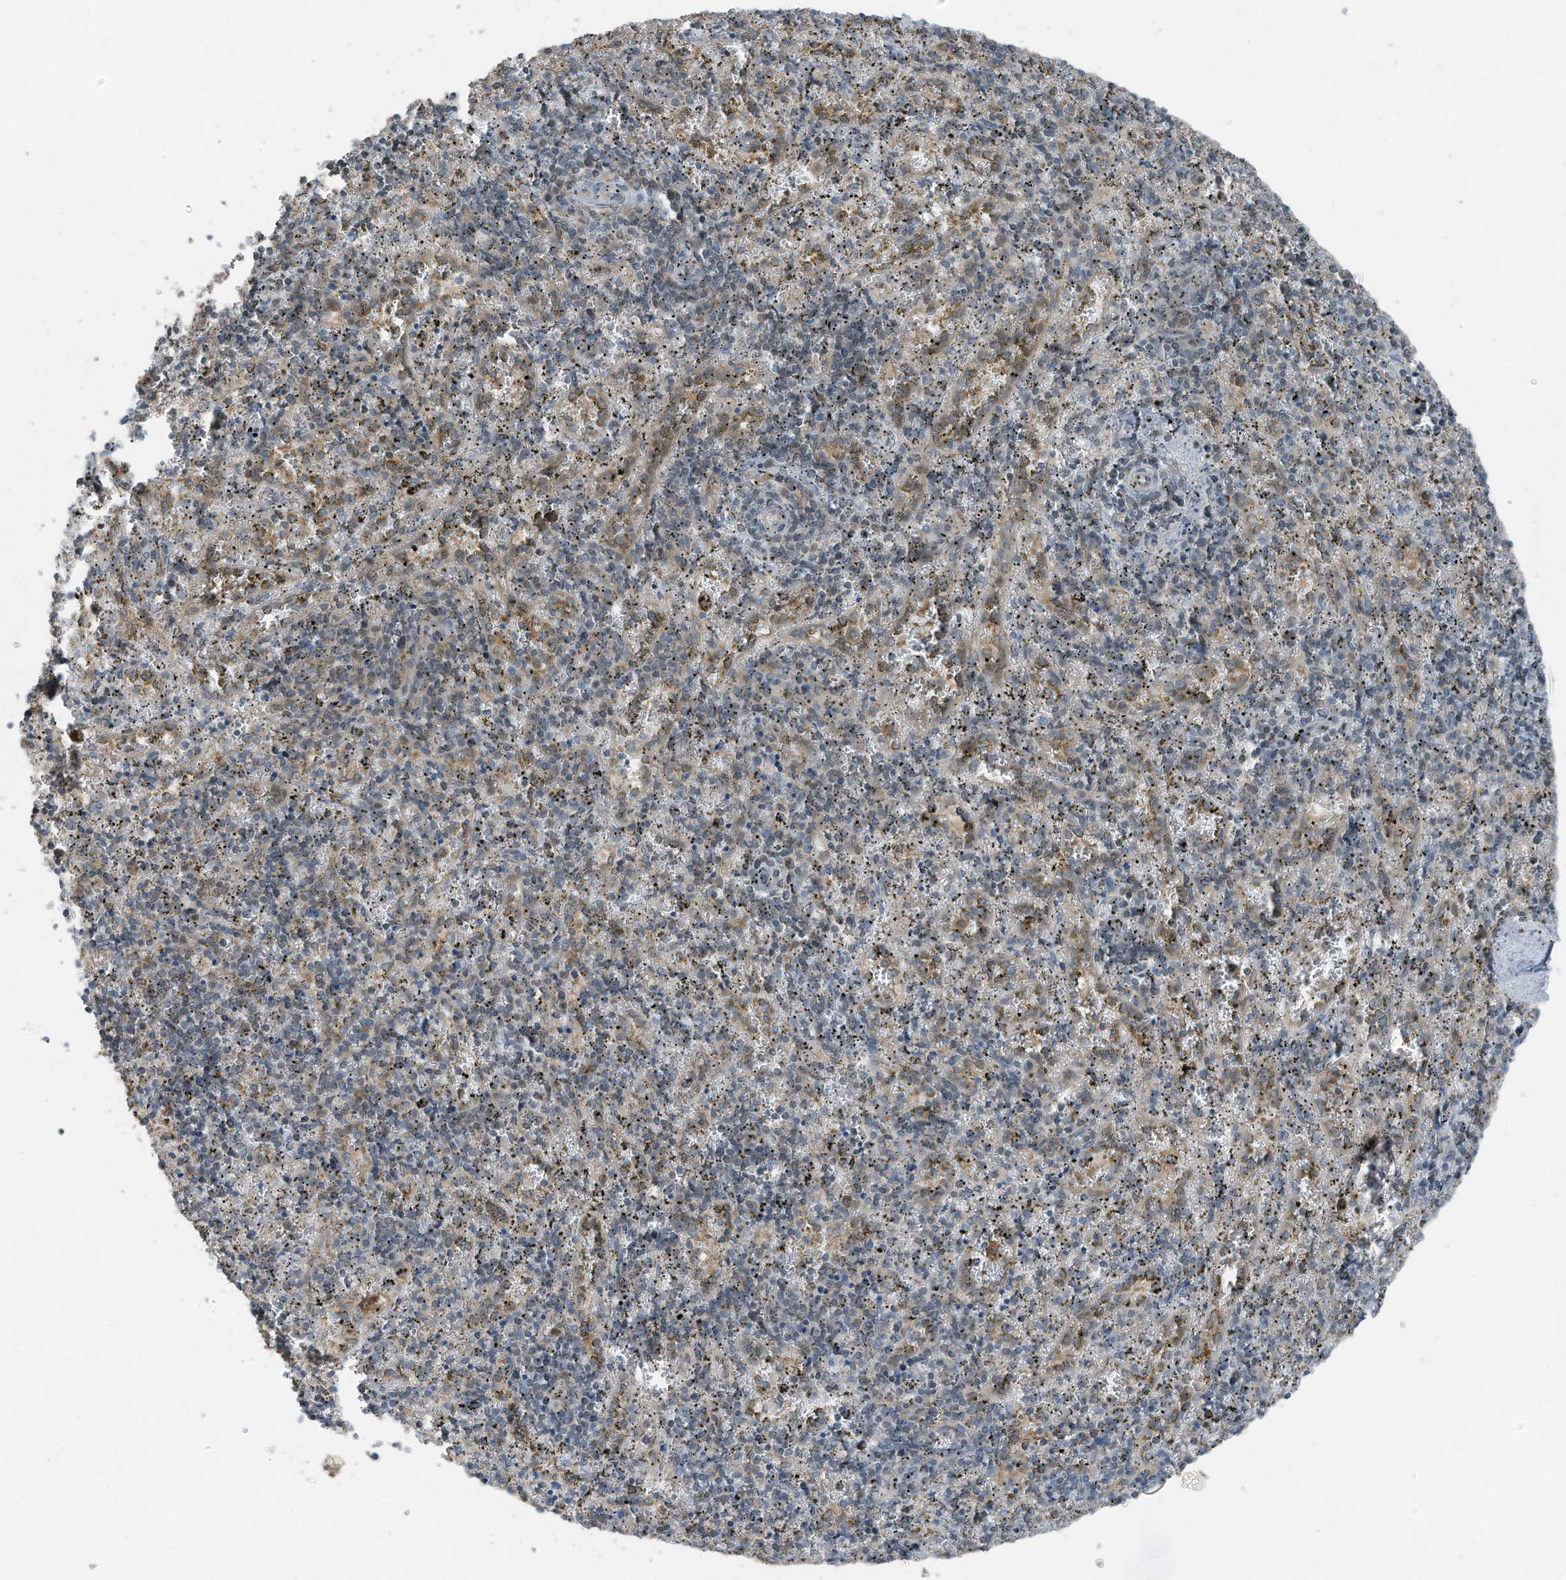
{"staining": {"intensity": "weak", "quantity": "<25%", "location": "cytoplasmic/membranous"}, "tissue": "spleen", "cell_type": "Cells in red pulp", "image_type": "normal", "snomed": [{"axis": "morphology", "description": "Normal tissue, NOS"}, {"axis": "topography", "description": "Spleen"}], "caption": "High magnification brightfield microscopy of normal spleen stained with DAB (3,3'-diaminobenzidine) (brown) and counterstained with hematoxylin (blue): cells in red pulp show no significant staining. The staining was performed using DAB (3,3'-diaminobenzidine) to visualize the protein expression in brown, while the nuclei were stained in blue with hematoxylin (Magnification: 20x).", "gene": "TXNDC9", "patient": {"sex": "male", "age": 11}}